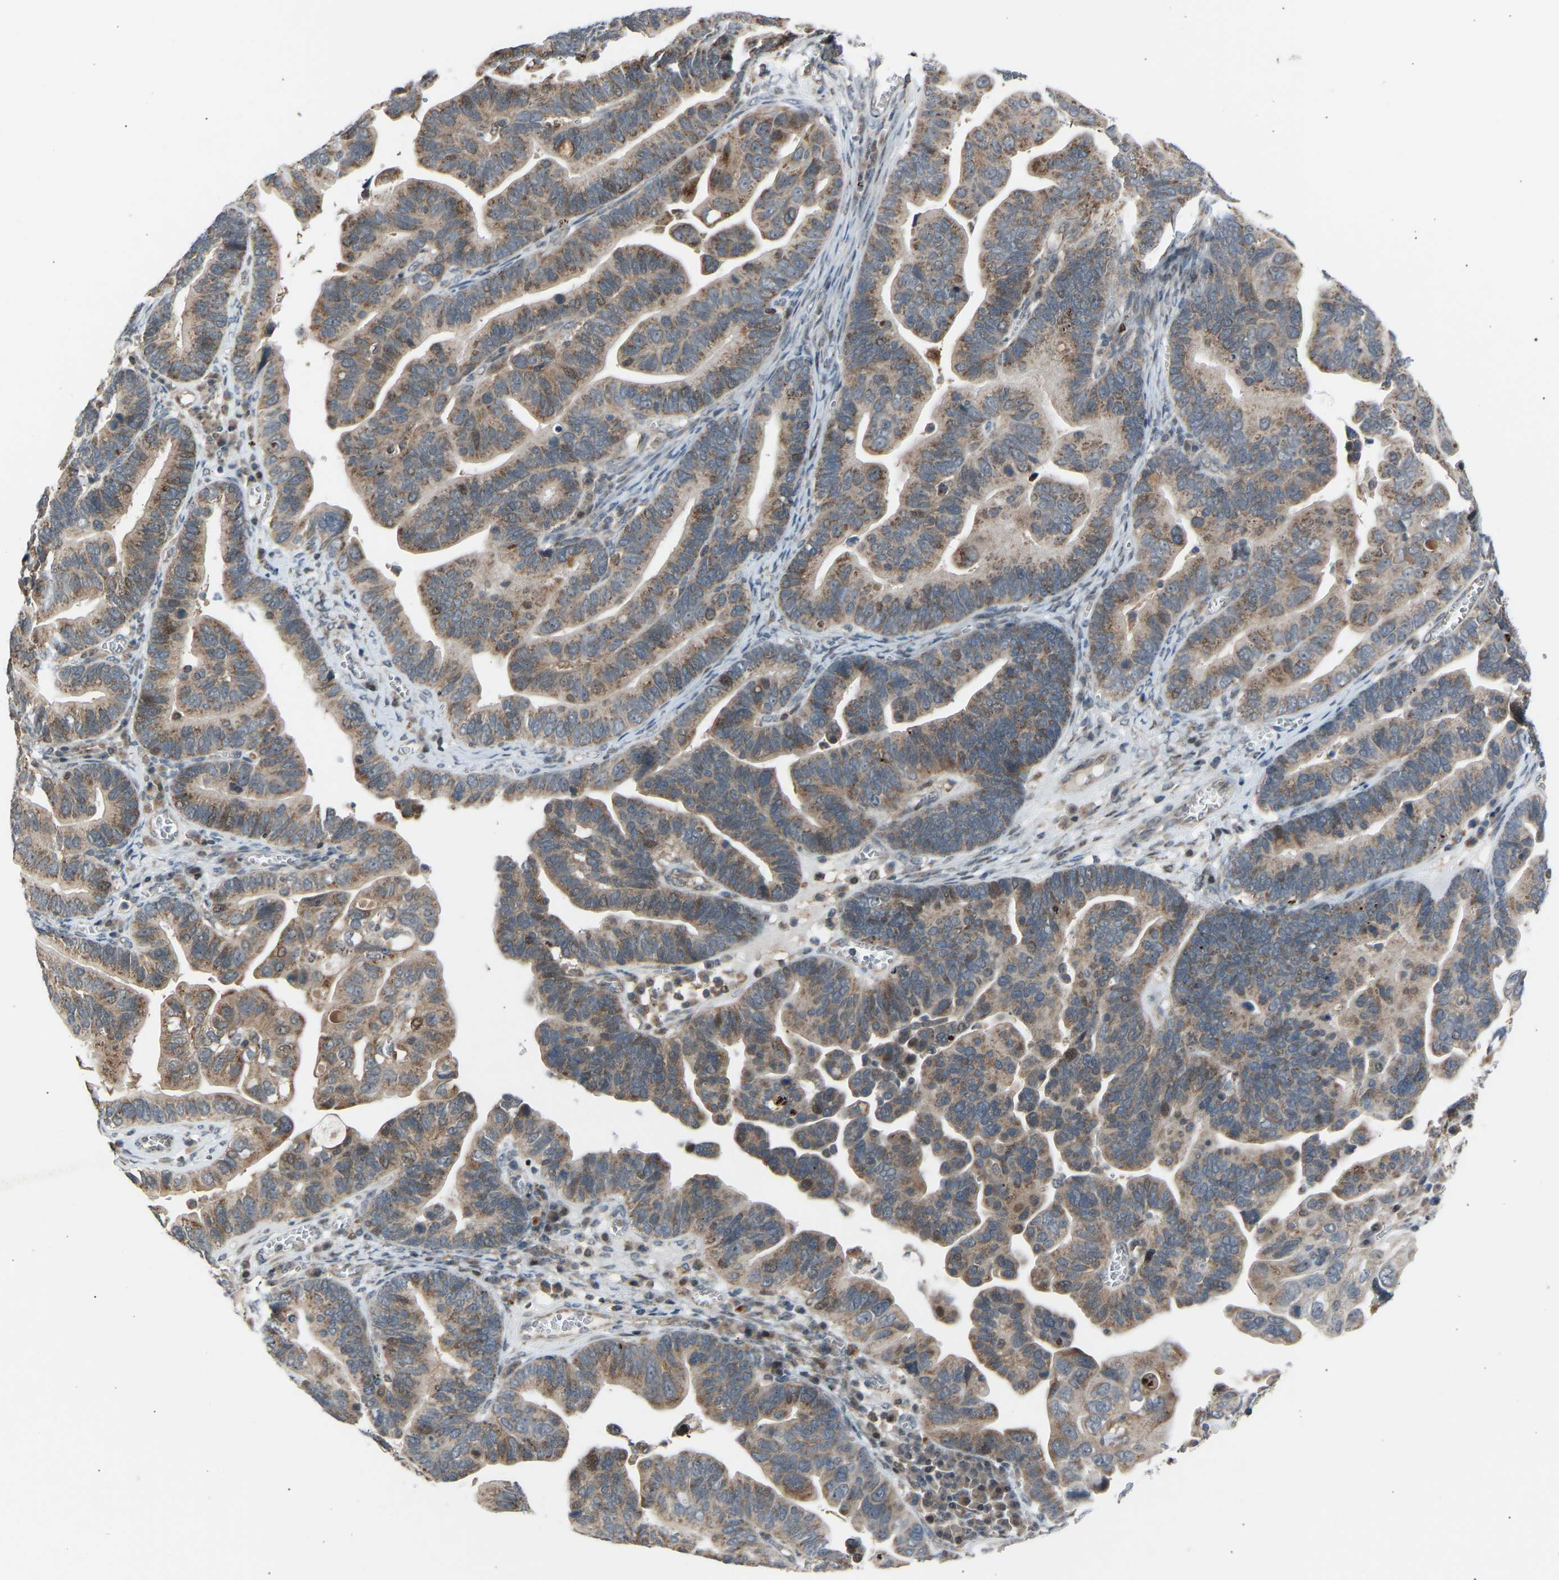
{"staining": {"intensity": "weak", "quantity": "25%-75%", "location": "cytoplasmic/membranous"}, "tissue": "ovarian cancer", "cell_type": "Tumor cells", "image_type": "cancer", "snomed": [{"axis": "morphology", "description": "Cystadenocarcinoma, serous, NOS"}, {"axis": "topography", "description": "Ovary"}], "caption": "Weak cytoplasmic/membranous staining for a protein is present in approximately 25%-75% of tumor cells of ovarian serous cystadenocarcinoma using immunohistochemistry (IHC).", "gene": "SLIRP", "patient": {"sex": "female", "age": 56}}